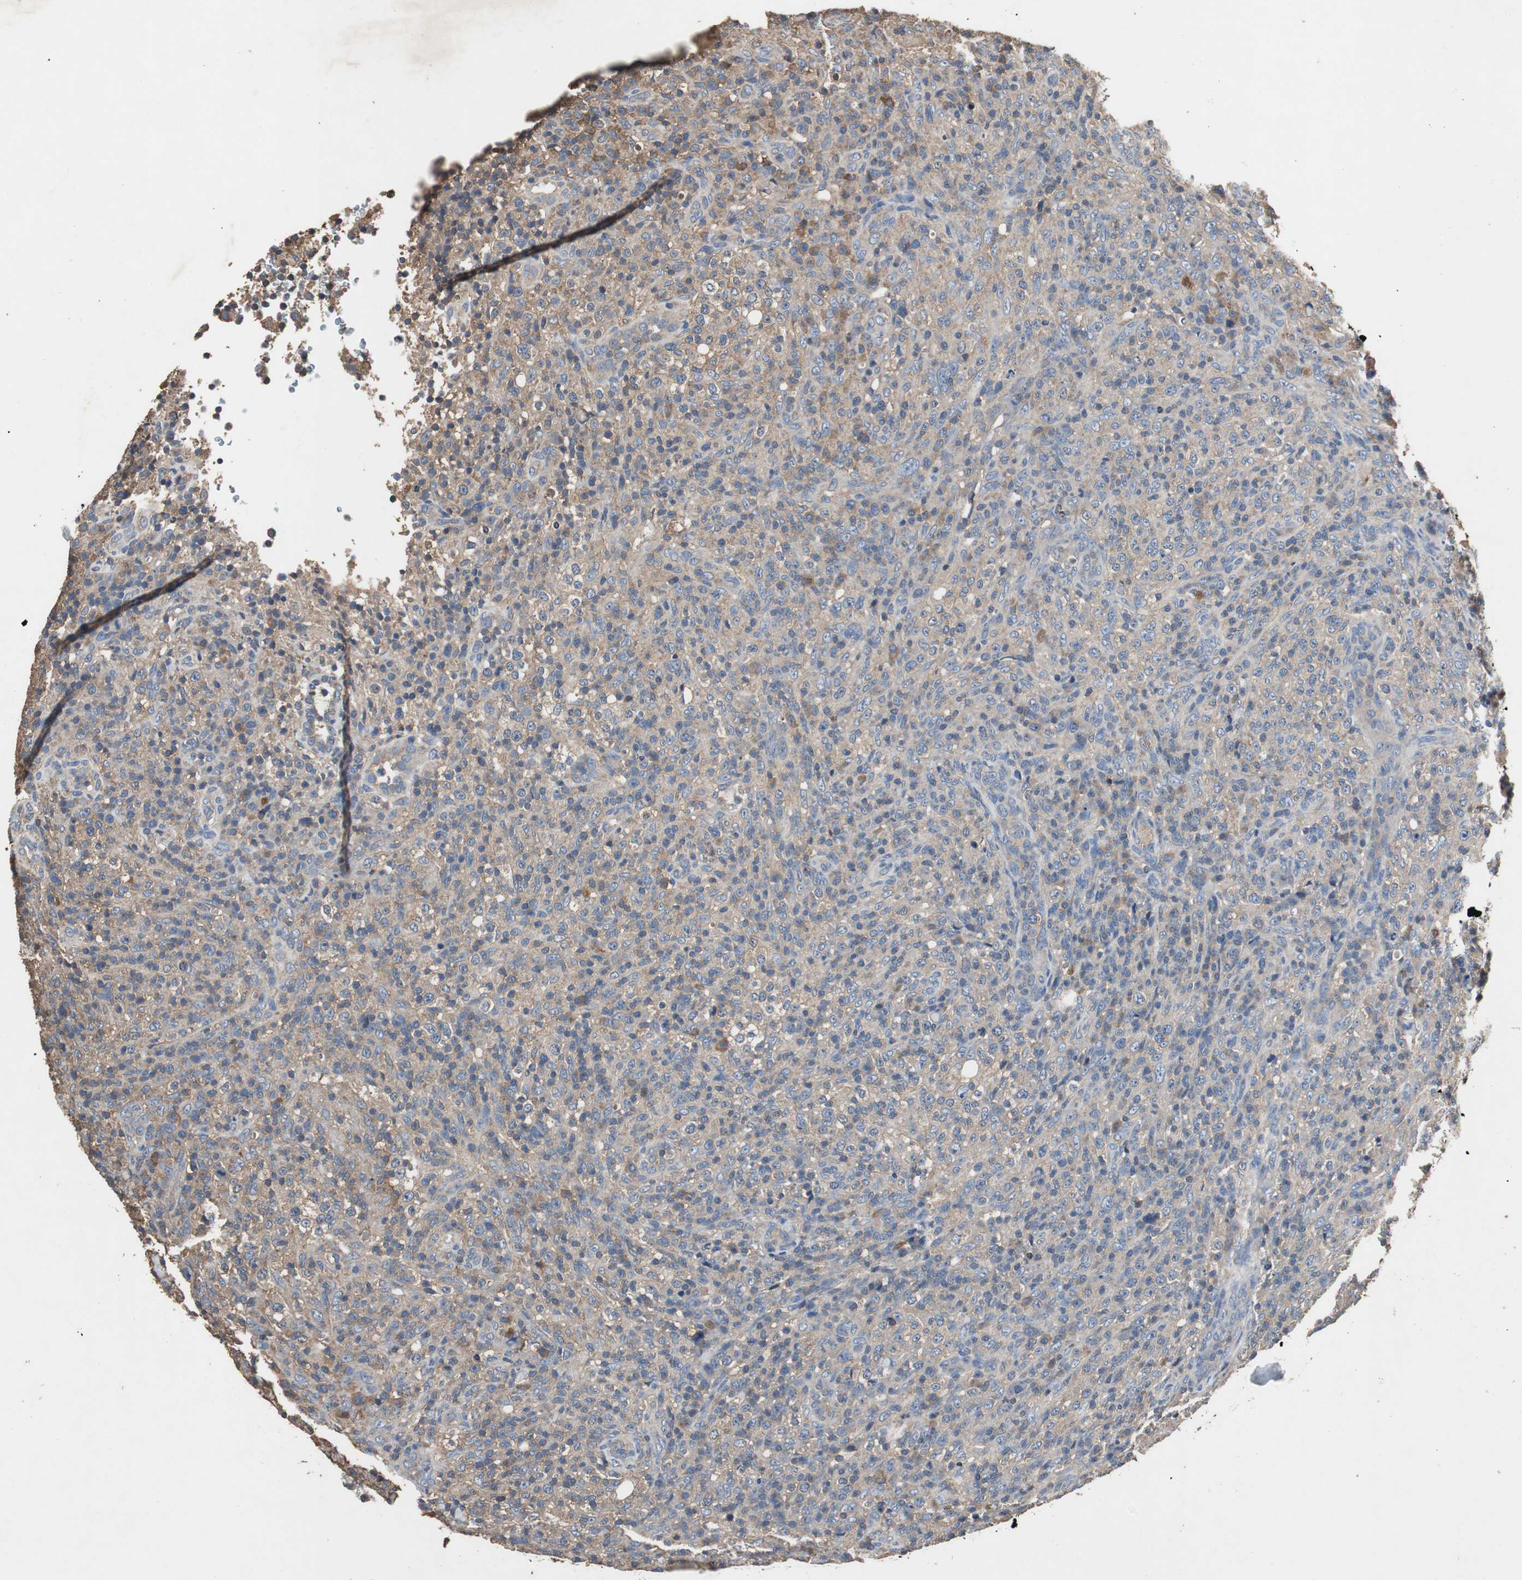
{"staining": {"intensity": "weak", "quantity": "<25%", "location": "cytoplasmic/membranous"}, "tissue": "lymphoma", "cell_type": "Tumor cells", "image_type": "cancer", "snomed": [{"axis": "morphology", "description": "Malignant lymphoma, non-Hodgkin's type, High grade"}, {"axis": "topography", "description": "Lymph node"}], "caption": "Human lymphoma stained for a protein using immunohistochemistry (IHC) displays no staining in tumor cells.", "gene": "TNFRSF14", "patient": {"sex": "female", "age": 76}}